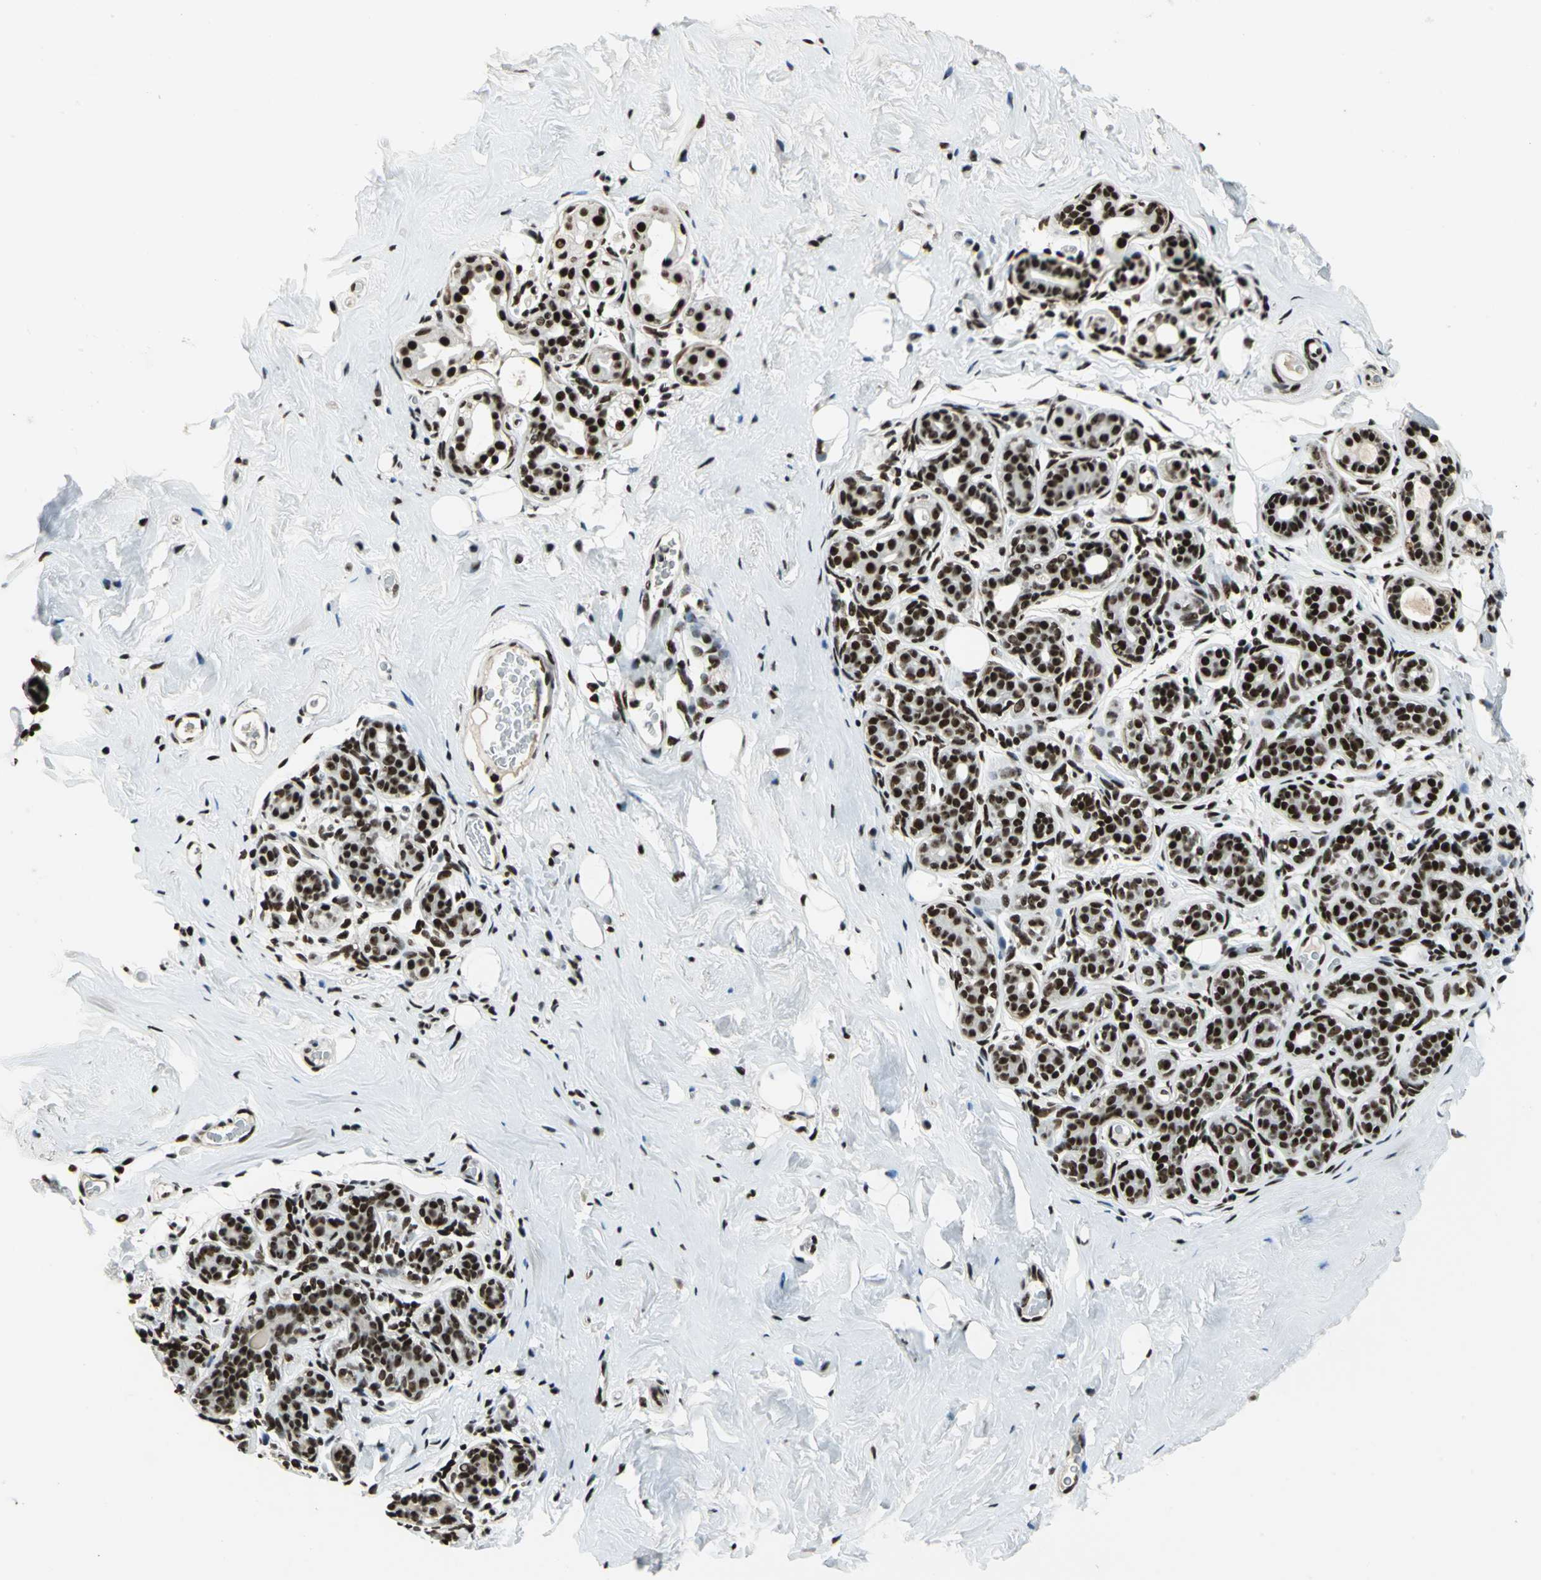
{"staining": {"intensity": "strong", "quantity": ">75%", "location": "nuclear"}, "tissue": "breast", "cell_type": "Glandular cells", "image_type": "normal", "snomed": [{"axis": "morphology", "description": "Normal tissue, NOS"}, {"axis": "topography", "description": "Breast"}], "caption": "Immunohistochemistry (IHC) staining of benign breast, which reveals high levels of strong nuclear staining in approximately >75% of glandular cells indicating strong nuclear protein positivity. The staining was performed using DAB (3,3'-diaminobenzidine) (brown) for protein detection and nuclei were counterstained in hematoxylin (blue).", "gene": "UBTF", "patient": {"sex": "female", "age": 75}}